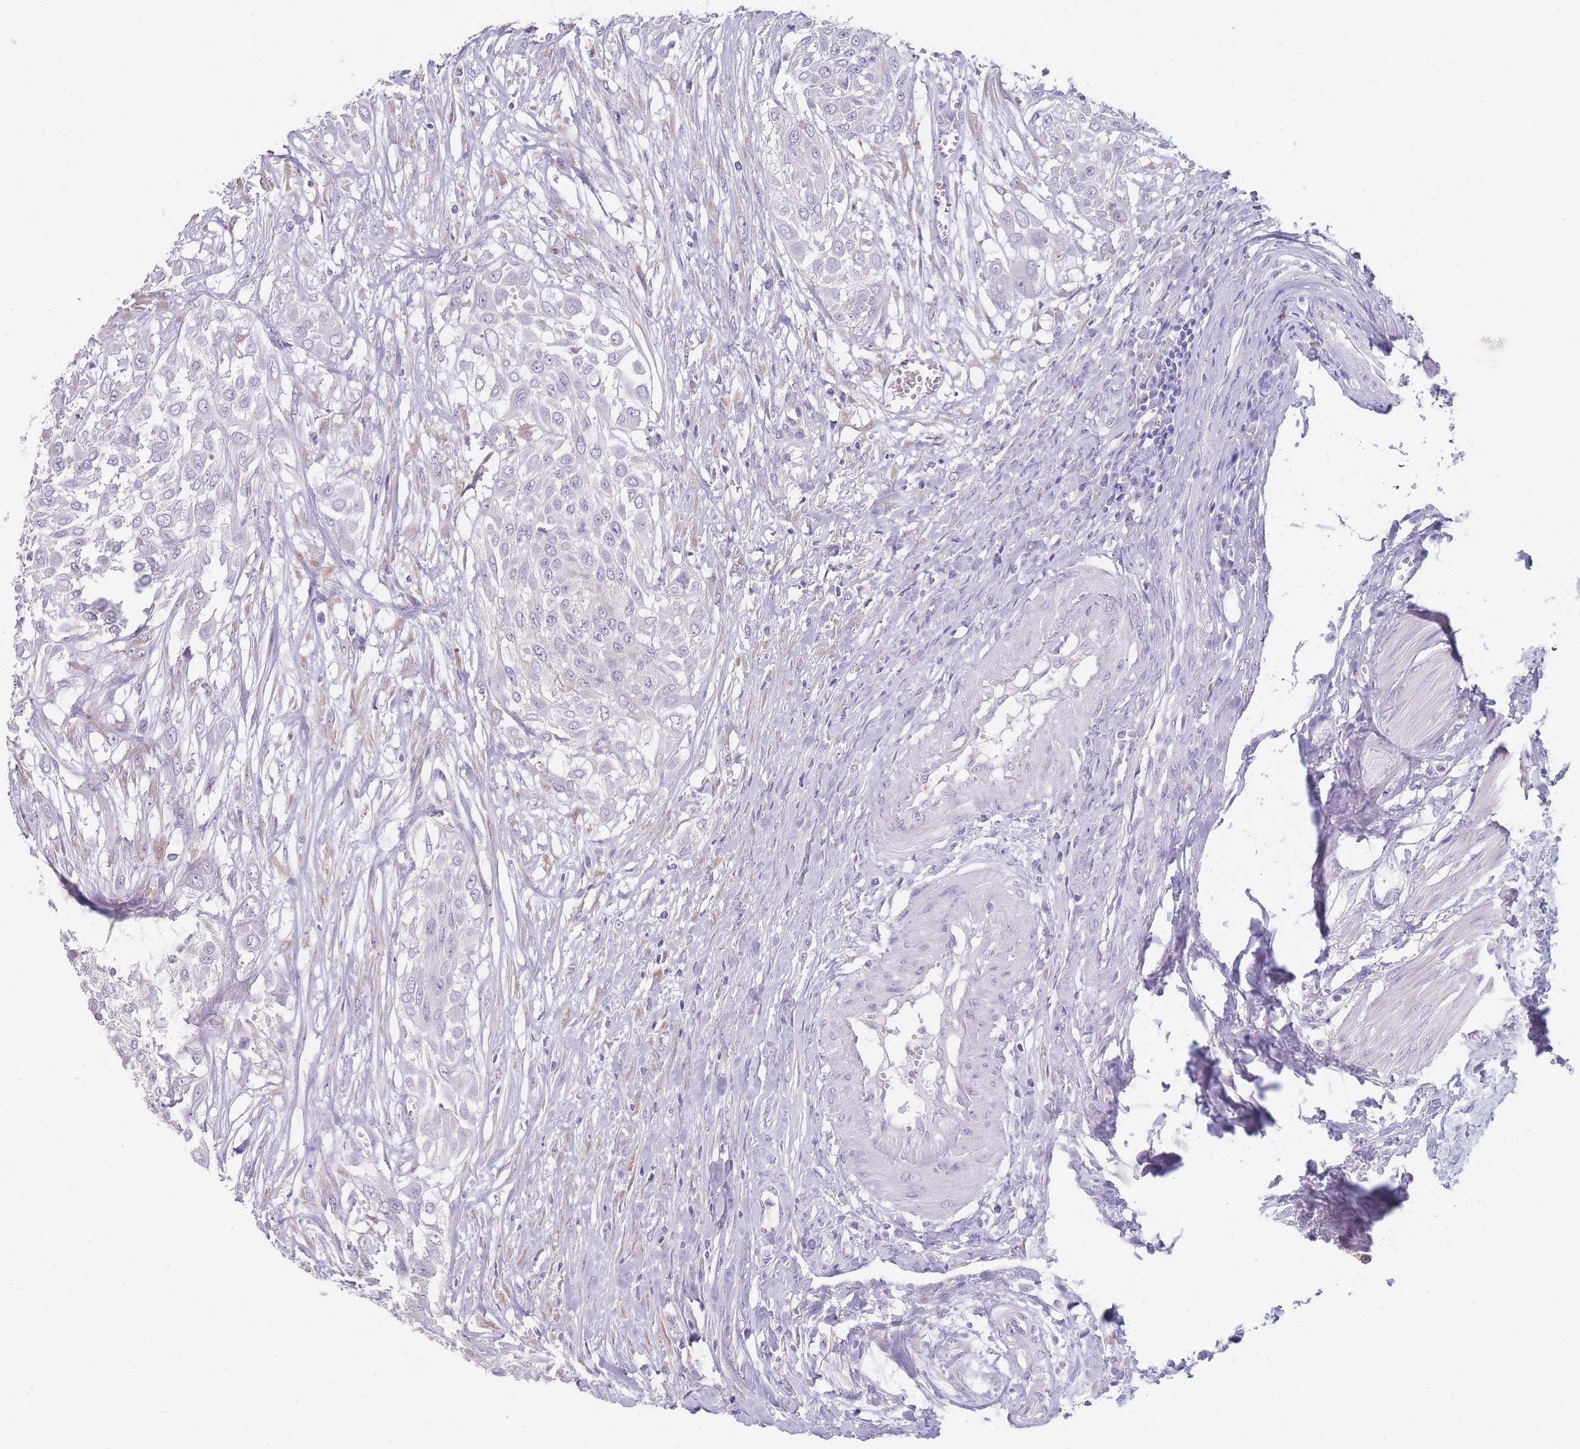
{"staining": {"intensity": "negative", "quantity": "none", "location": "none"}, "tissue": "urothelial cancer", "cell_type": "Tumor cells", "image_type": "cancer", "snomed": [{"axis": "morphology", "description": "Urothelial carcinoma, High grade"}, {"axis": "topography", "description": "Urinary bladder"}], "caption": "DAB immunohistochemical staining of high-grade urothelial carcinoma shows no significant expression in tumor cells. (DAB immunohistochemistry (IHC), high magnification).", "gene": "ZNF627", "patient": {"sex": "male", "age": 57}}